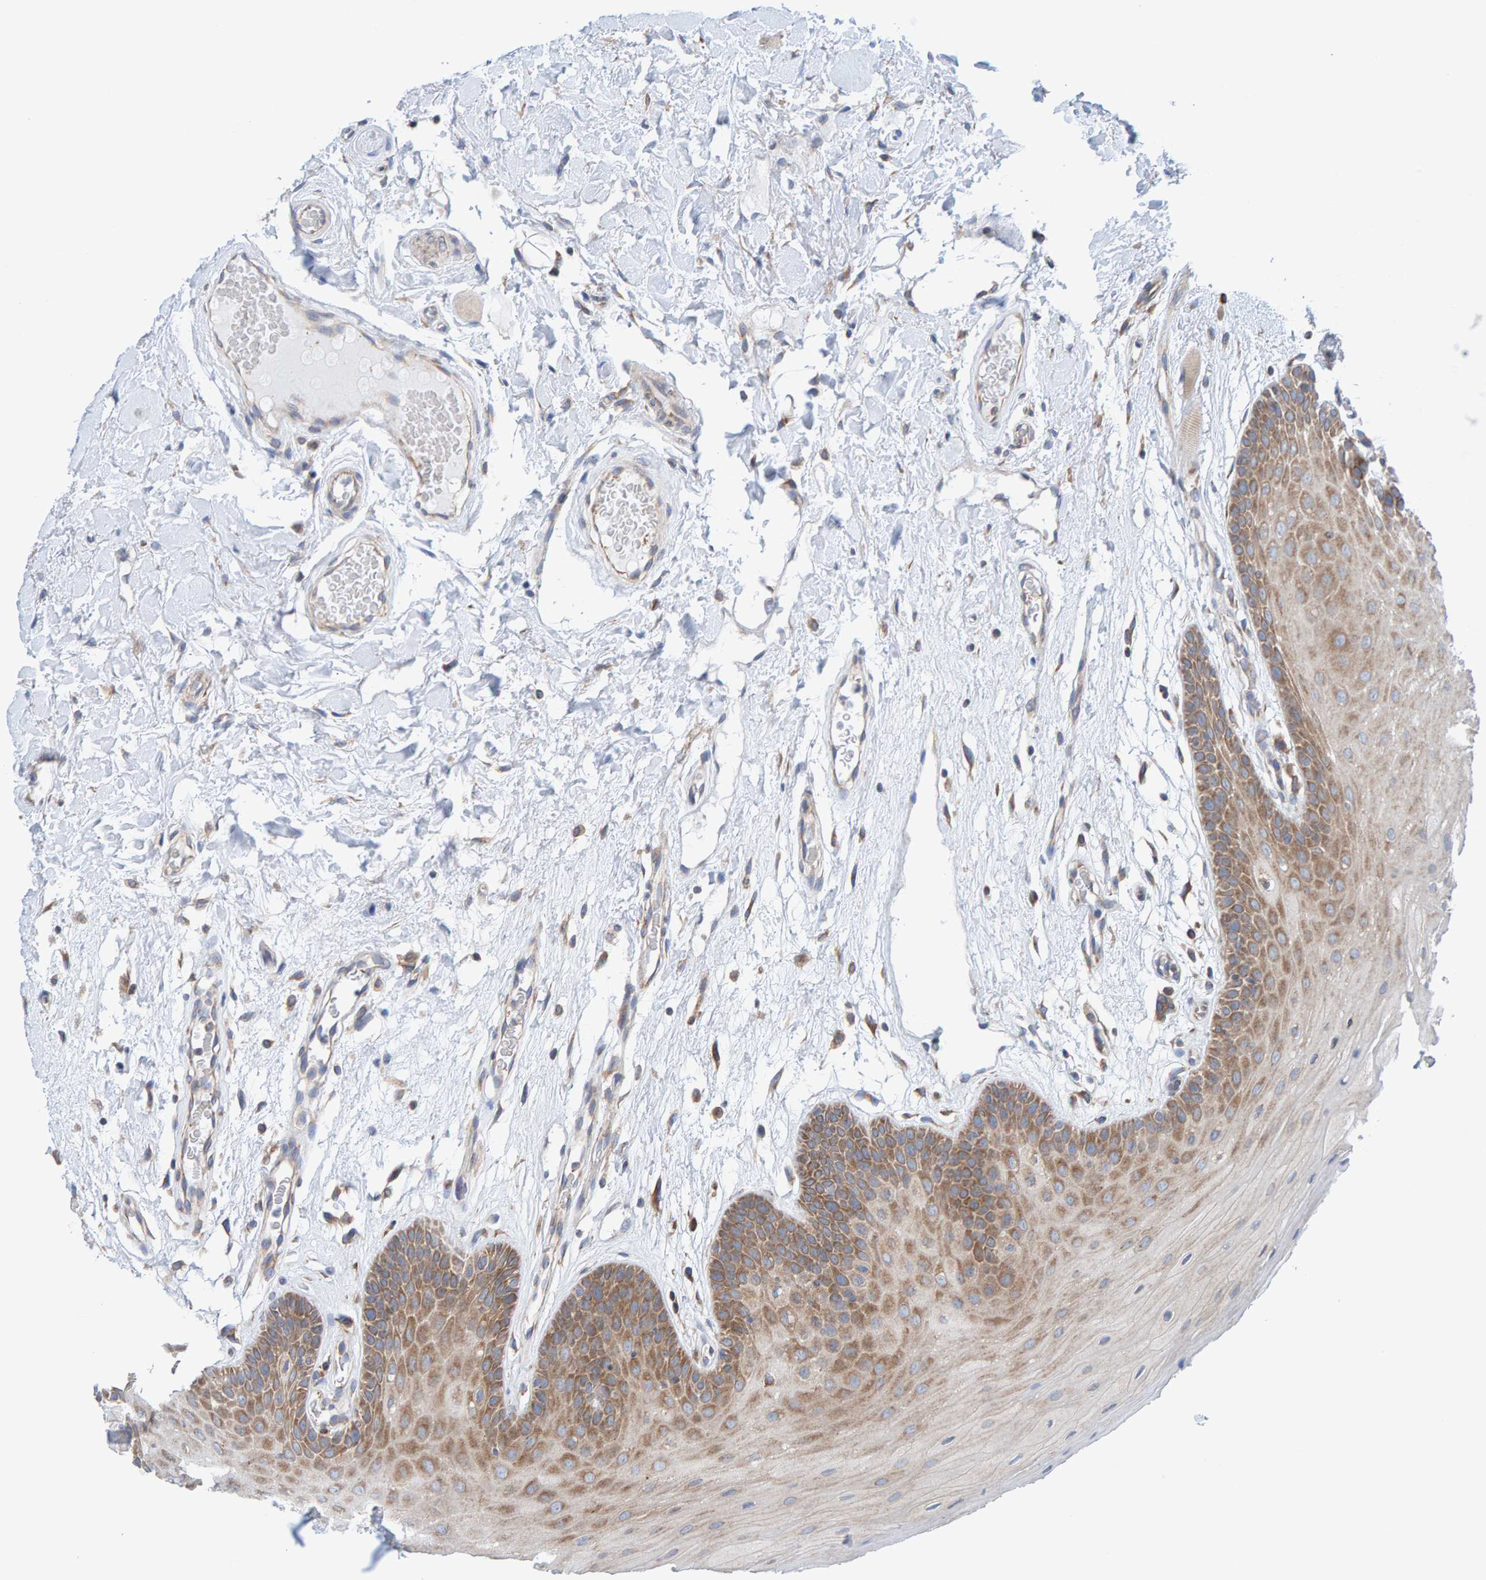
{"staining": {"intensity": "moderate", "quantity": ">75%", "location": "cytoplasmic/membranous"}, "tissue": "oral mucosa", "cell_type": "Squamous epithelial cells", "image_type": "normal", "snomed": [{"axis": "morphology", "description": "Normal tissue, NOS"}, {"axis": "morphology", "description": "Squamous cell carcinoma, NOS"}, {"axis": "topography", "description": "Oral tissue"}, {"axis": "topography", "description": "Head-Neck"}], "caption": "A histopathology image of human oral mucosa stained for a protein reveals moderate cytoplasmic/membranous brown staining in squamous epithelial cells. Ihc stains the protein of interest in brown and the nuclei are stained blue.", "gene": "CDK5RAP3", "patient": {"sex": "male", "age": 71}}